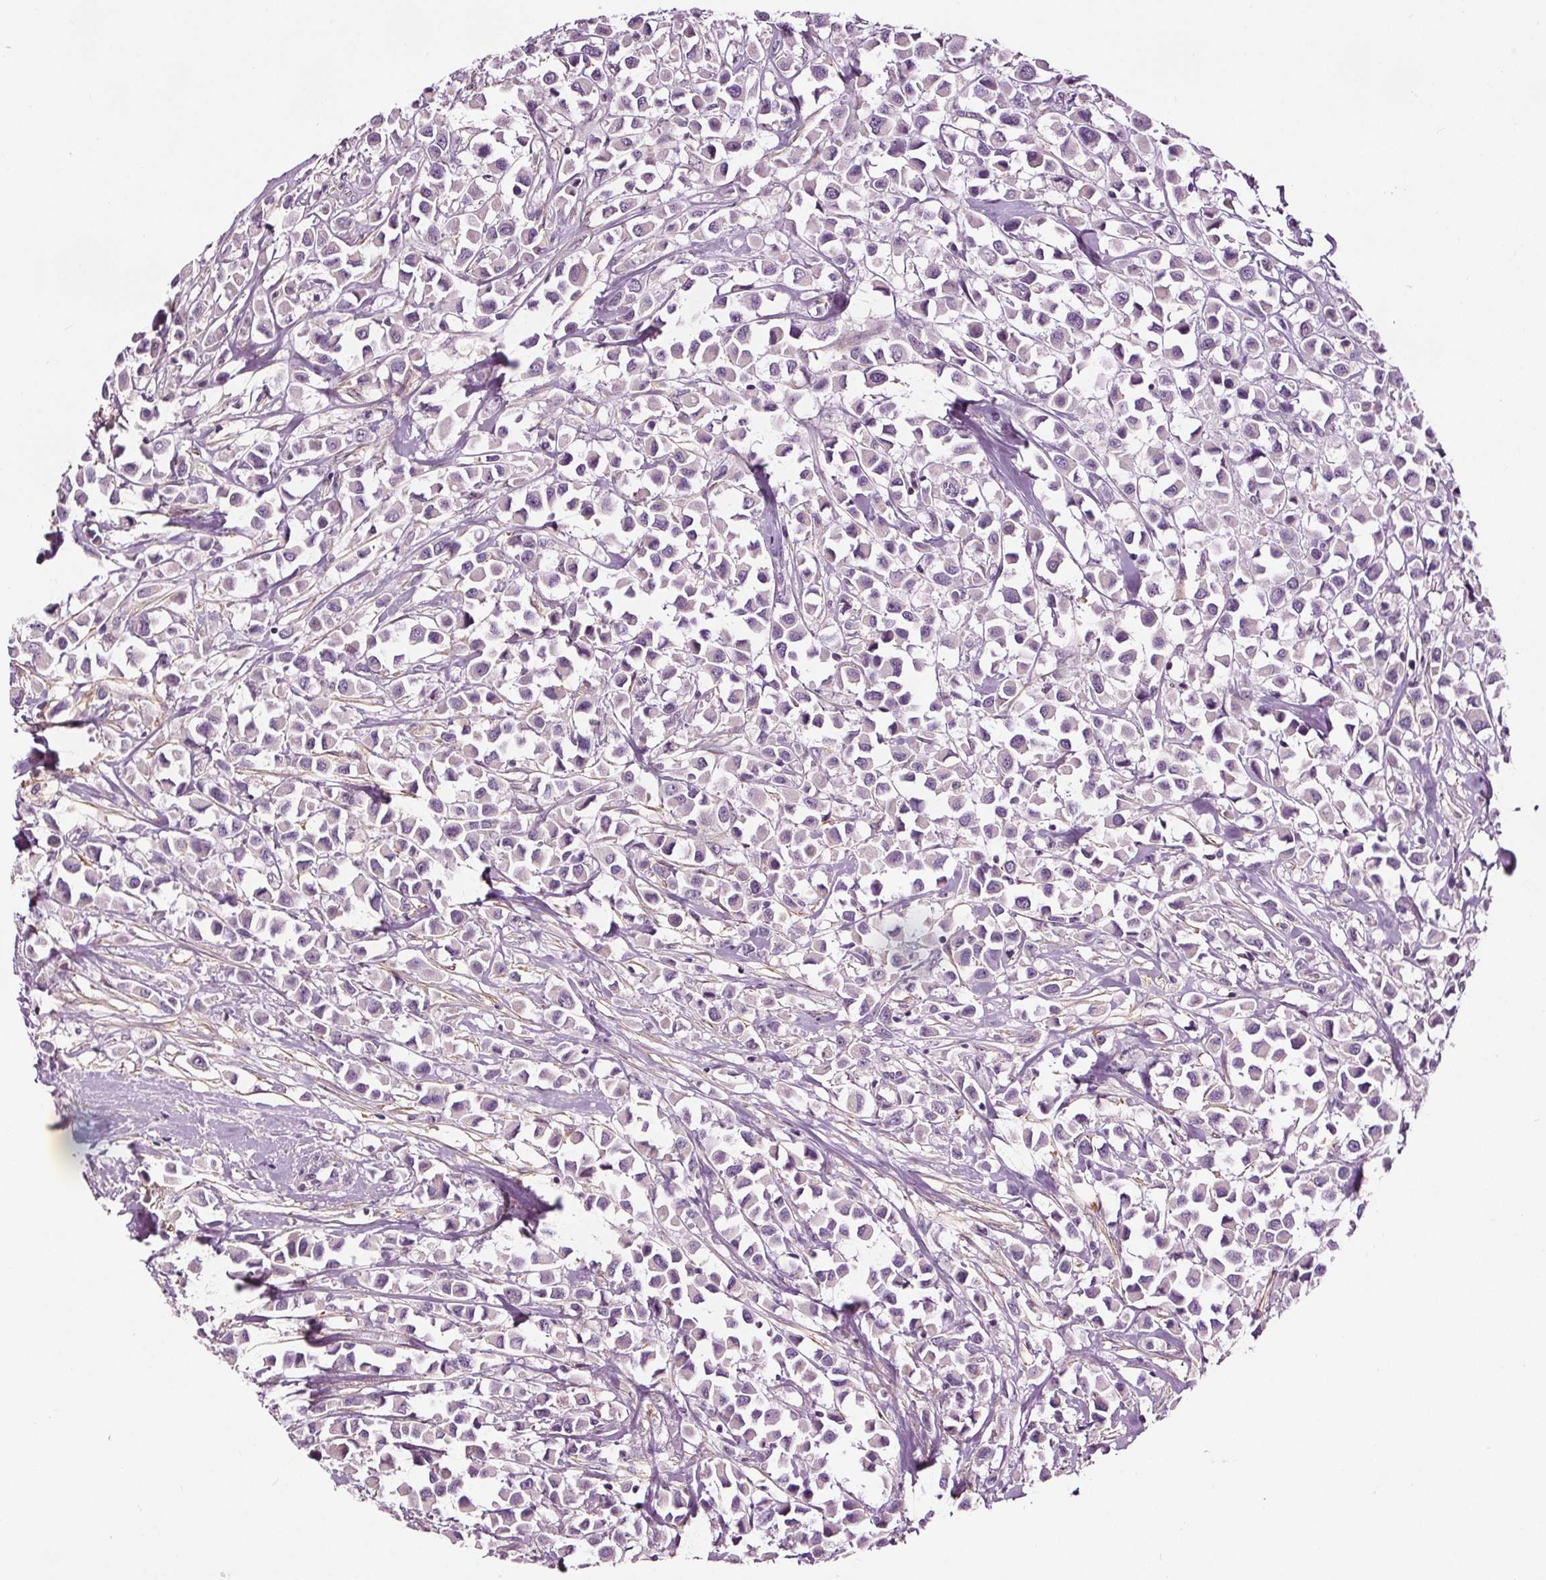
{"staining": {"intensity": "negative", "quantity": "none", "location": "none"}, "tissue": "breast cancer", "cell_type": "Tumor cells", "image_type": "cancer", "snomed": [{"axis": "morphology", "description": "Duct carcinoma"}, {"axis": "topography", "description": "Breast"}], "caption": "Invasive ductal carcinoma (breast) was stained to show a protein in brown. There is no significant expression in tumor cells.", "gene": "RASA1", "patient": {"sex": "female", "age": 61}}